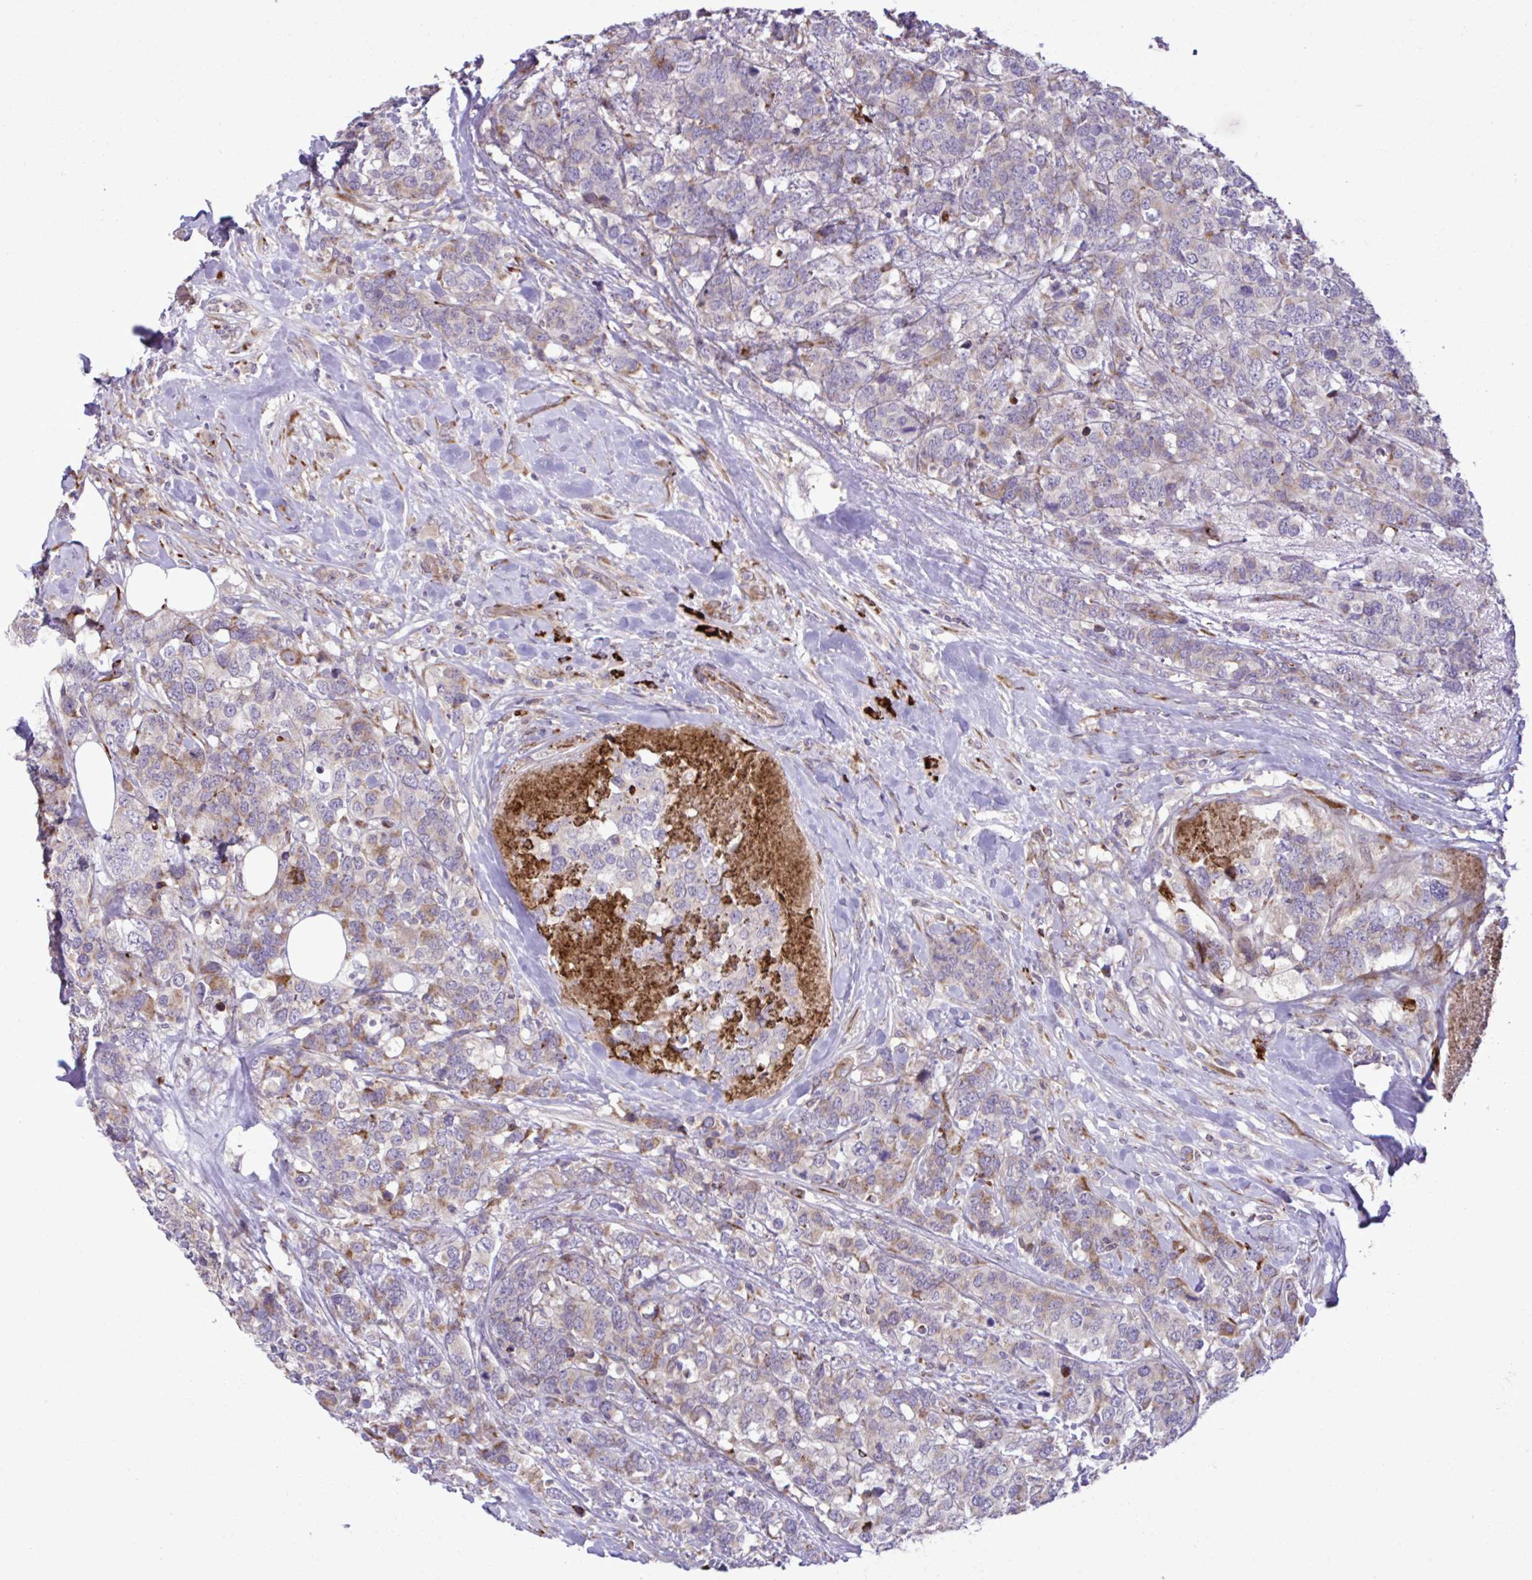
{"staining": {"intensity": "weak", "quantity": "<25%", "location": "cytoplasmic/membranous"}, "tissue": "breast cancer", "cell_type": "Tumor cells", "image_type": "cancer", "snomed": [{"axis": "morphology", "description": "Lobular carcinoma"}, {"axis": "topography", "description": "Breast"}], "caption": "High power microscopy micrograph of an immunohistochemistry (IHC) image of lobular carcinoma (breast), revealing no significant positivity in tumor cells.", "gene": "LIMS1", "patient": {"sex": "female", "age": 59}}